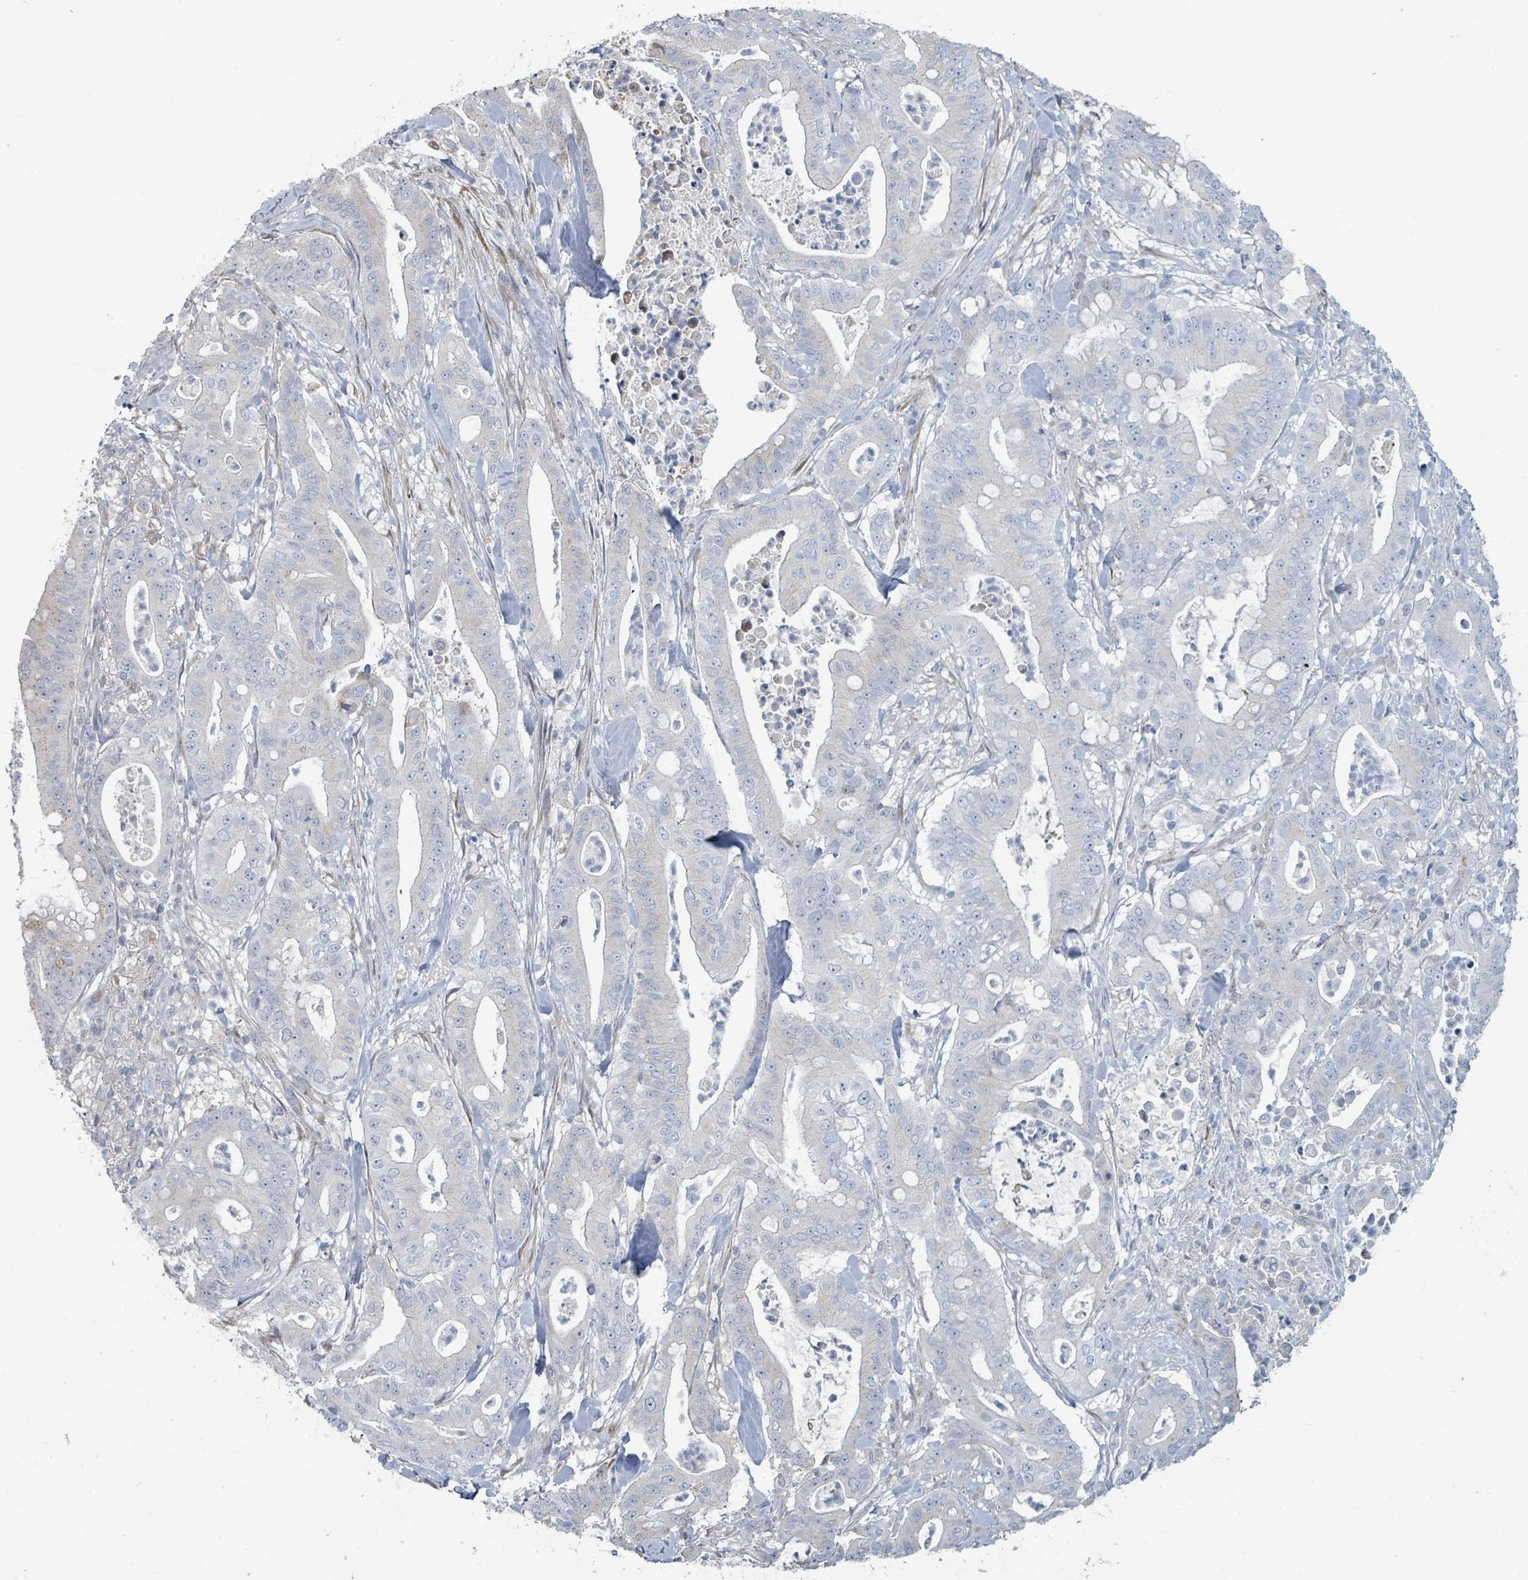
{"staining": {"intensity": "negative", "quantity": "none", "location": "none"}, "tissue": "pancreatic cancer", "cell_type": "Tumor cells", "image_type": "cancer", "snomed": [{"axis": "morphology", "description": "Adenocarcinoma, NOS"}, {"axis": "topography", "description": "Pancreas"}], "caption": "IHC of human pancreatic cancer displays no positivity in tumor cells.", "gene": "RAB33B", "patient": {"sex": "male", "age": 71}}